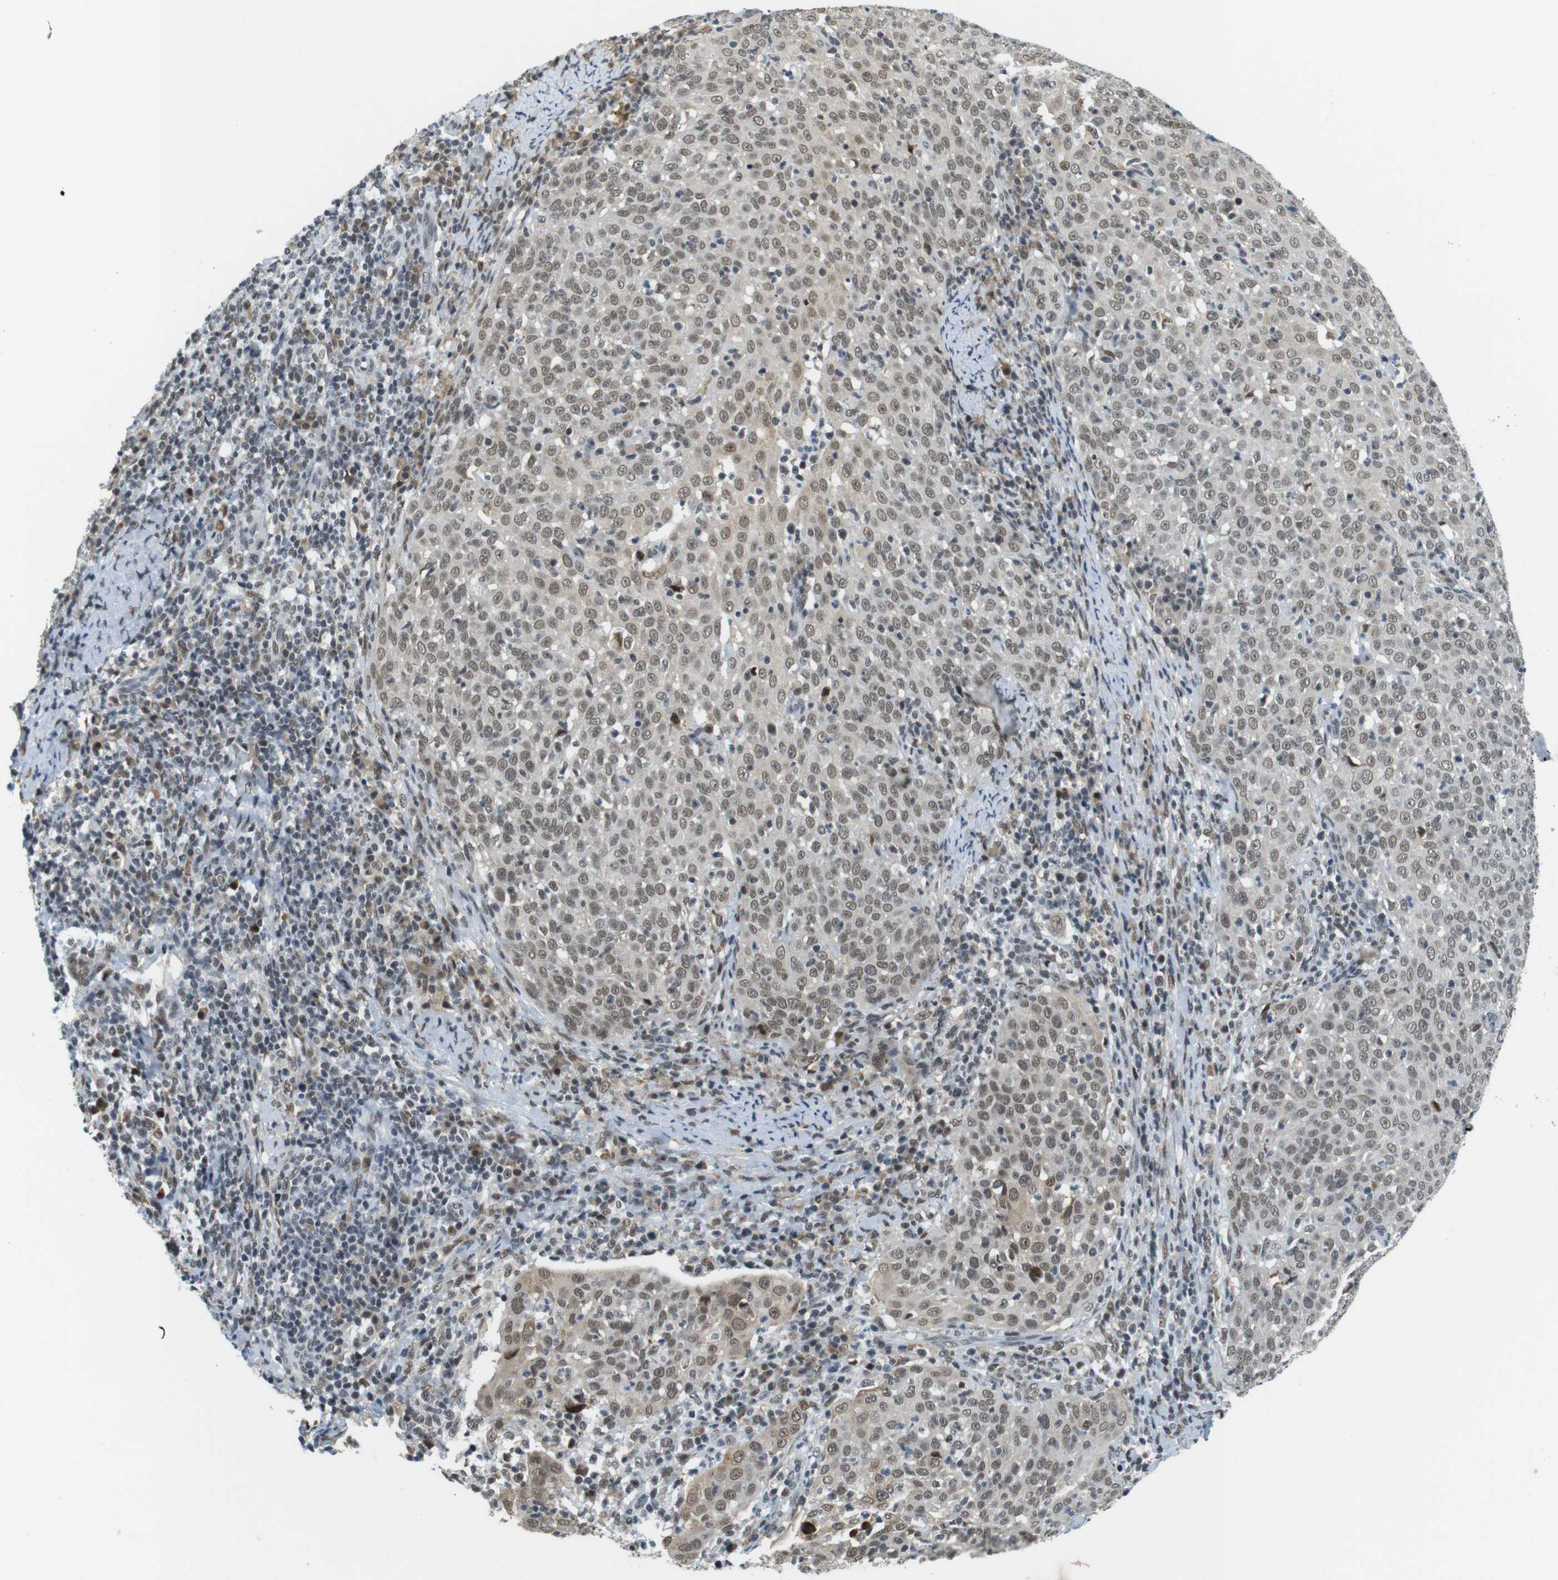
{"staining": {"intensity": "moderate", "quantity": ">75%", "location": "nuclear"}, "tissue": "cervical cancer", "cell_type": "Tumor cells", "image_type": "cancer", "snomed": [{"axis": "morphology", "description": "Squamous cell carcinoma, NOS"}, {"axis": "topography", "description": "Cervix"}], "caption": "The image displays a brown stain indicating the presence of a protein in the nuclear of tumor cells in cervical cancer (squamous cell carcinoma).", "gene": "RNF38", "patient": {"sex": "female", "age": 51}}